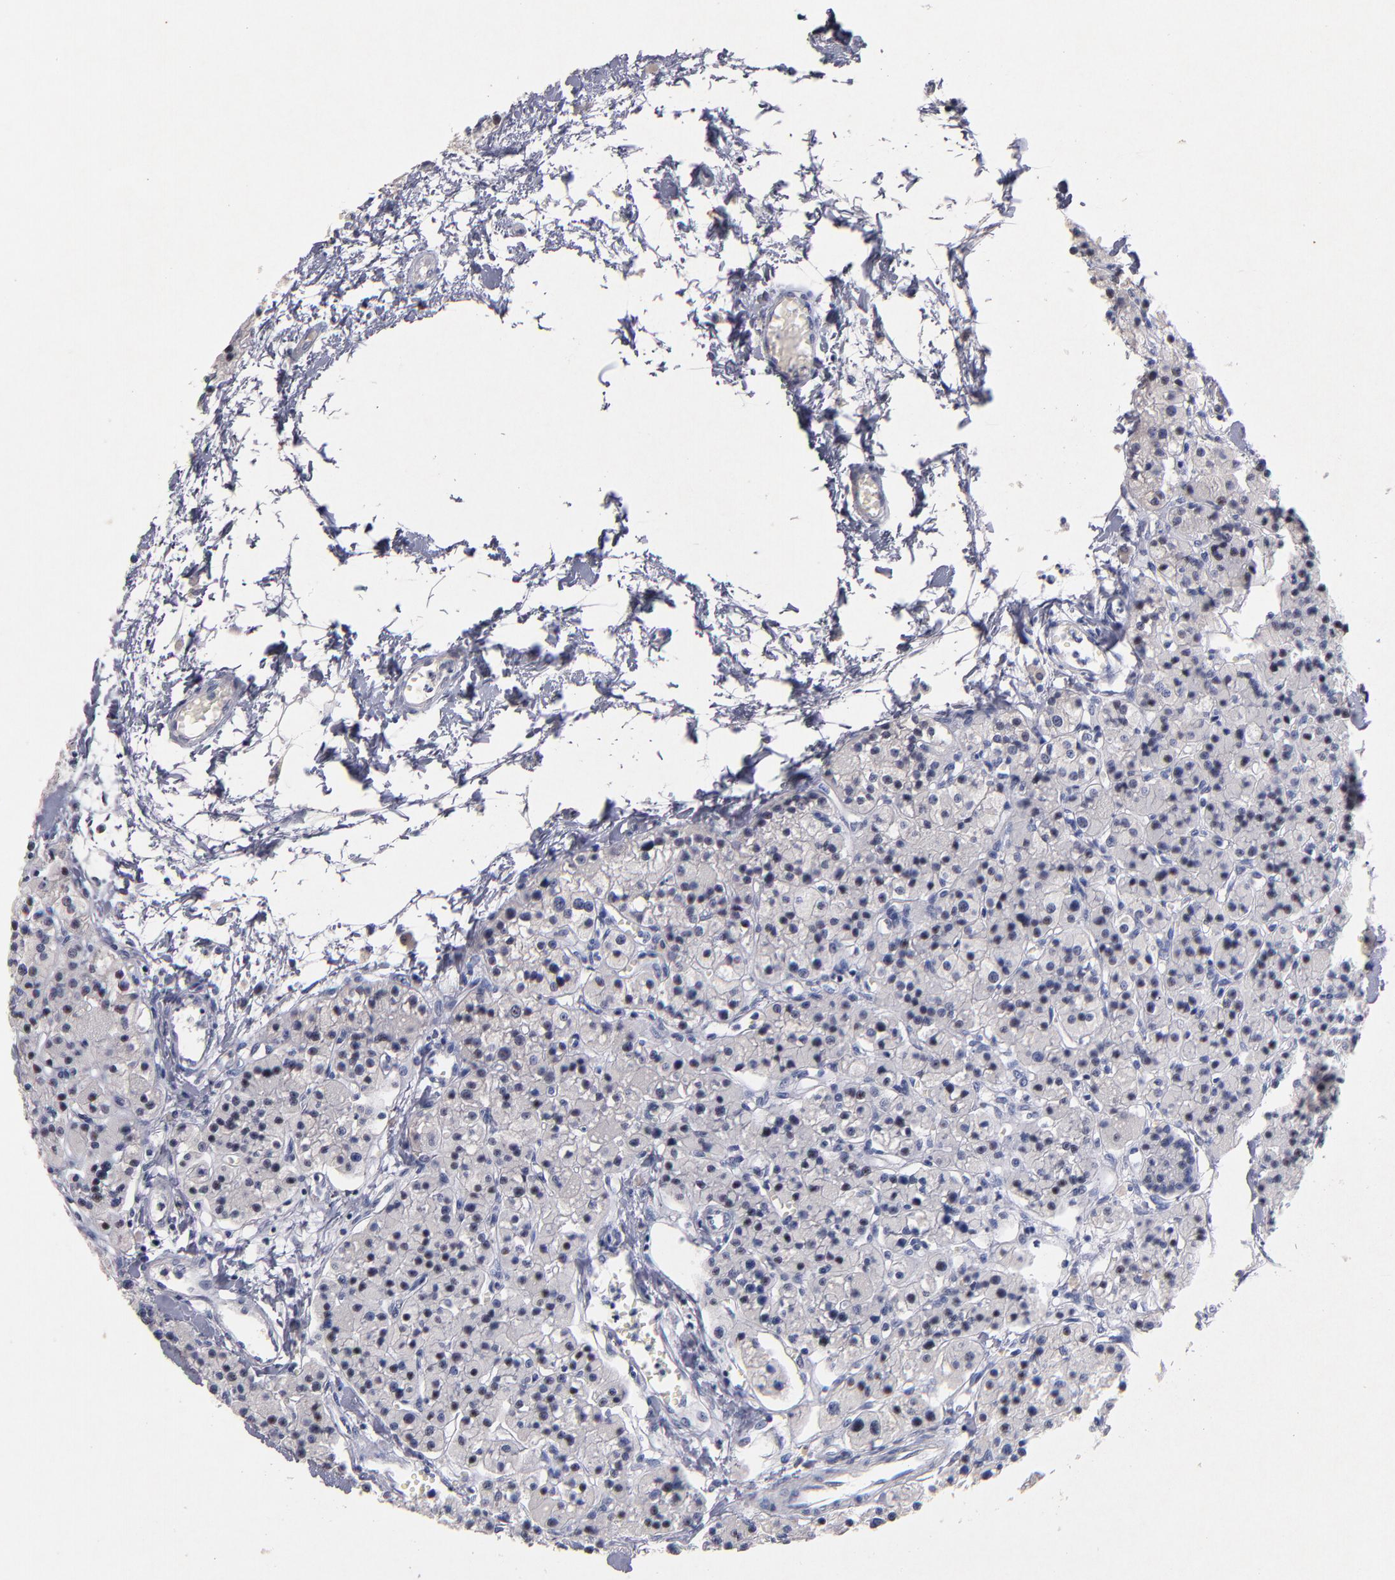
{"staining": {"intensity": "negative", "quantity": "none", "location": "none"}, "tissue": "parathyroid gland", "cell_type": "Glandular cells", "image_type": "normal", "snomed": [{"axis": "morphology", "description": "Normal tissue, NOS"}, {"axis": "topography", "description": "Parathyroid gland"}], "caption": "IHC of normal parathyroid gland displays no staining in glandular cells.", "gene": "RAF1", "patient": {"sex": "female", "age": 58}}